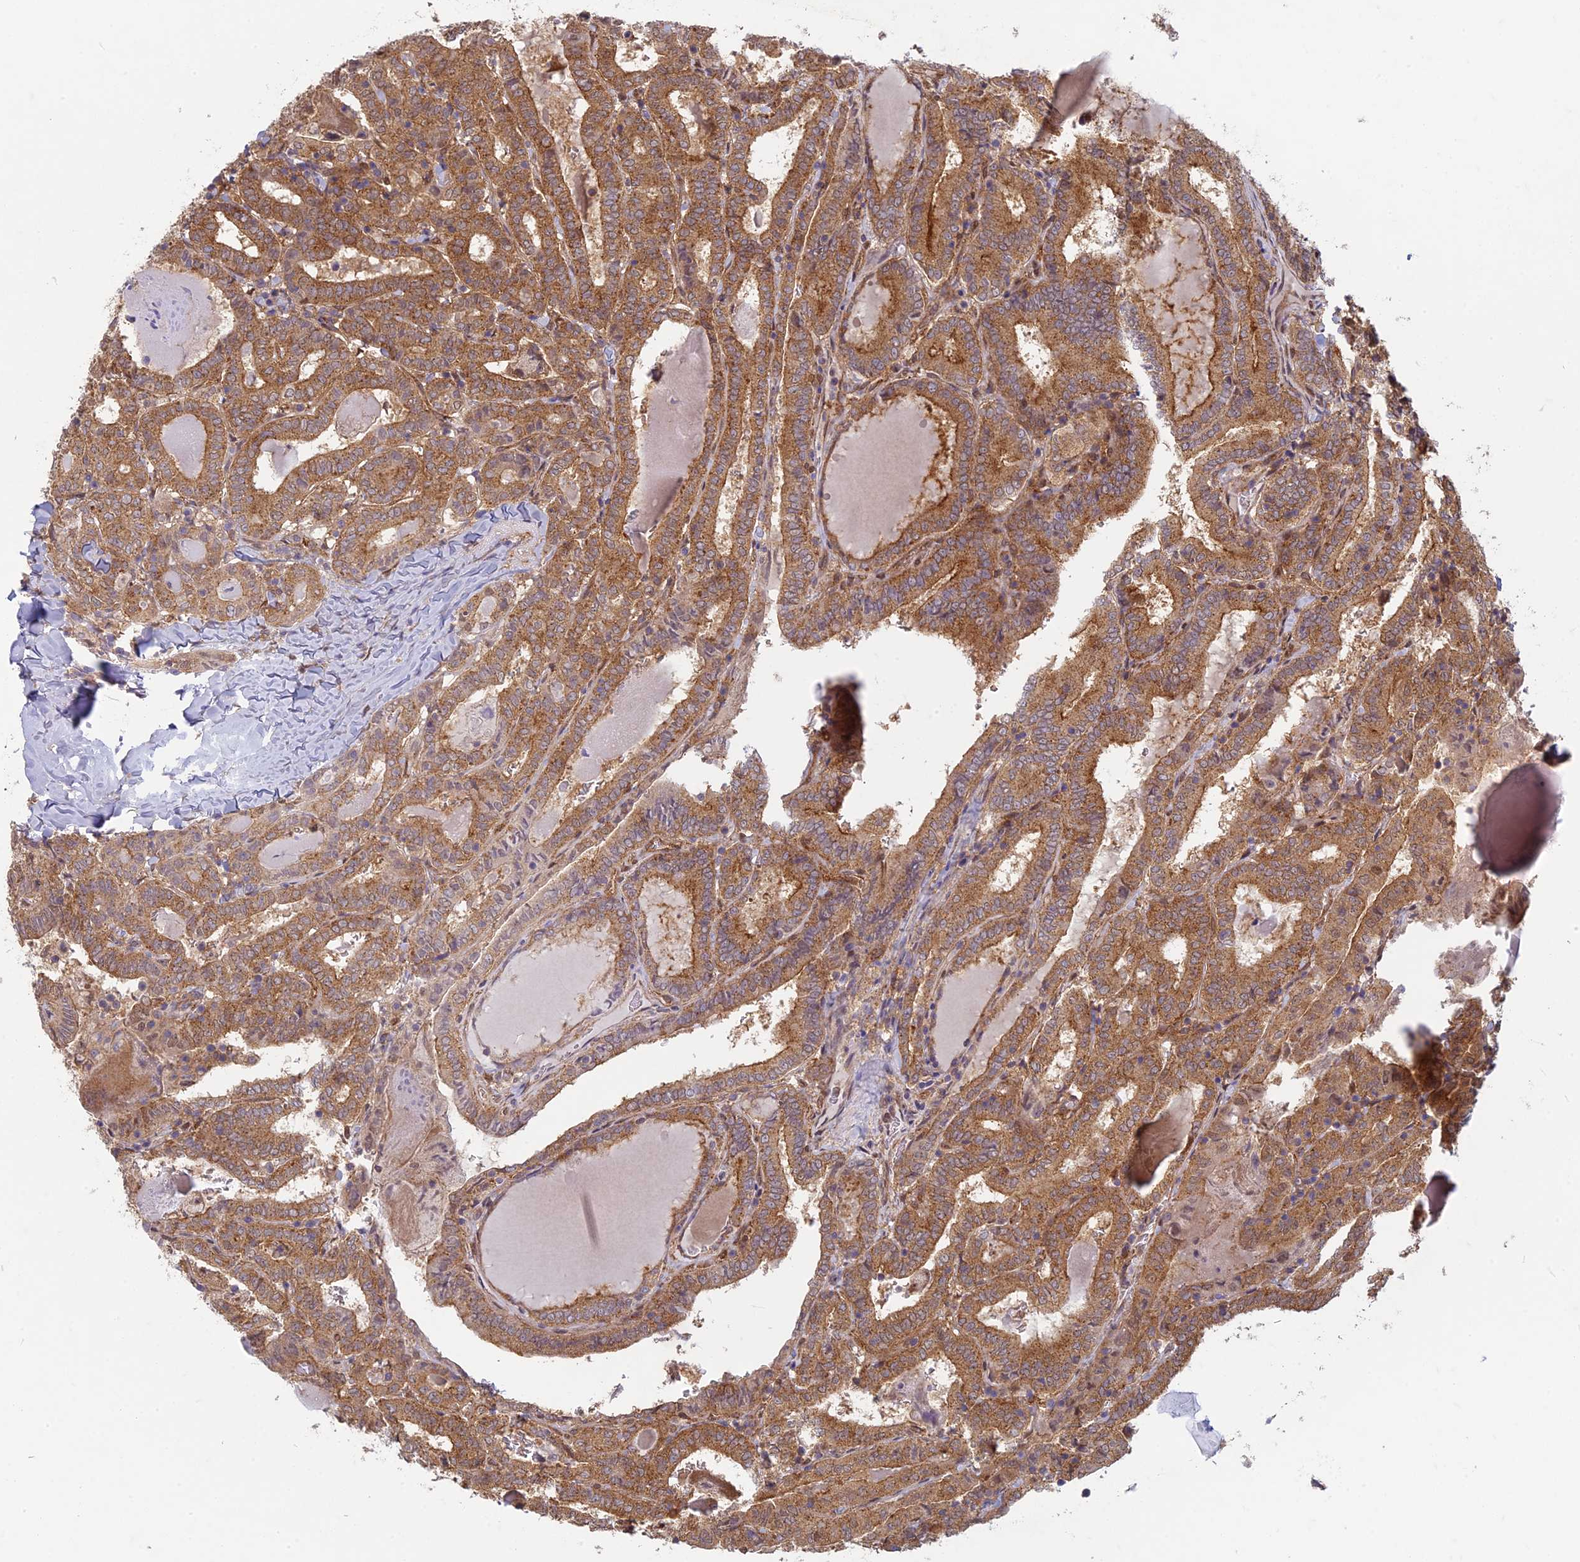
{"staining": {"intensity": "moderate", "quantity": ">75%", "location": "cytoplasmic/membranous"}, "tissue": "thyroid cancer", "cell_type": "Tumor cells", "image_type": "cancer", "snomed": [{"axis": "morphology", "description": "Papillary adenocarcinoma, NOS"}, {"axis": "topography", "description": "Thyroid gland"}], "caption": "A medium amount of moderate cytoplasmic/membranous expression is appreciated in about >75% of tumor cells in thyroid papillary adenocarcinoma tissue.", "gene": "TCF25", "patient": {"sex": "female", "age": 72}}